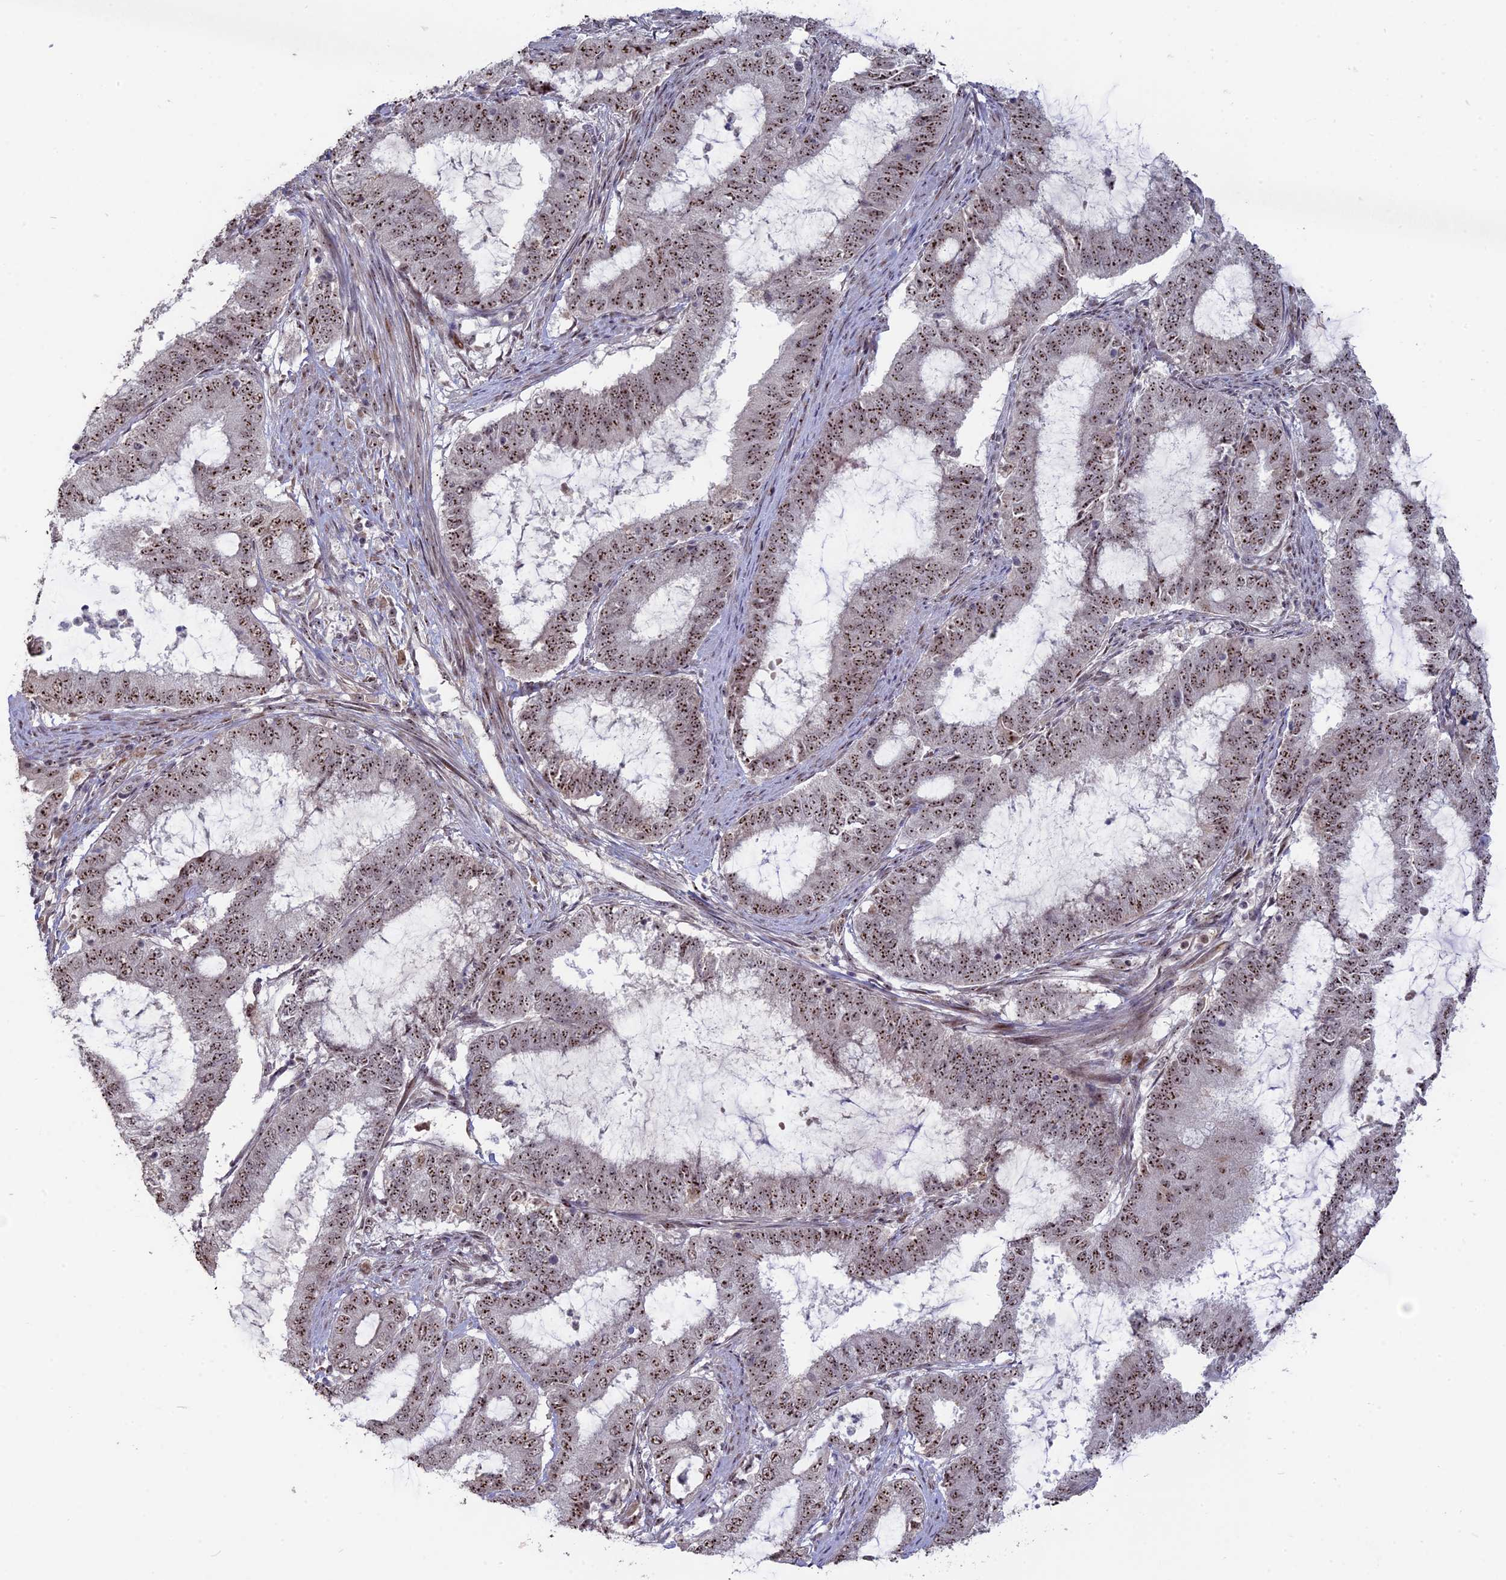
{"staining": {"intensity": "strong", "quantity": ">75%", "location": "nuclear"}, "tissue": "endometrial cancer", "cell_type": "Tumor cells", "image_type": "cancer", "snomed": [{"axis": "morphology", "description": "Adenocarcinoma, NOS"}, {"axis": "topography", "description": "Endometrium"}], "caption": "Immunohistochemistry (IHC) image of neoplastic tissue: endometrial cancer stained using immunohistochemistry (IHC) demonstrates high levels of strong protein expression localized specifically in the nuclear of tumor cells, appearing as a nuclear brown color.", "gene": "FAM131A", "patient": {"sex": "female", "age": 51}}